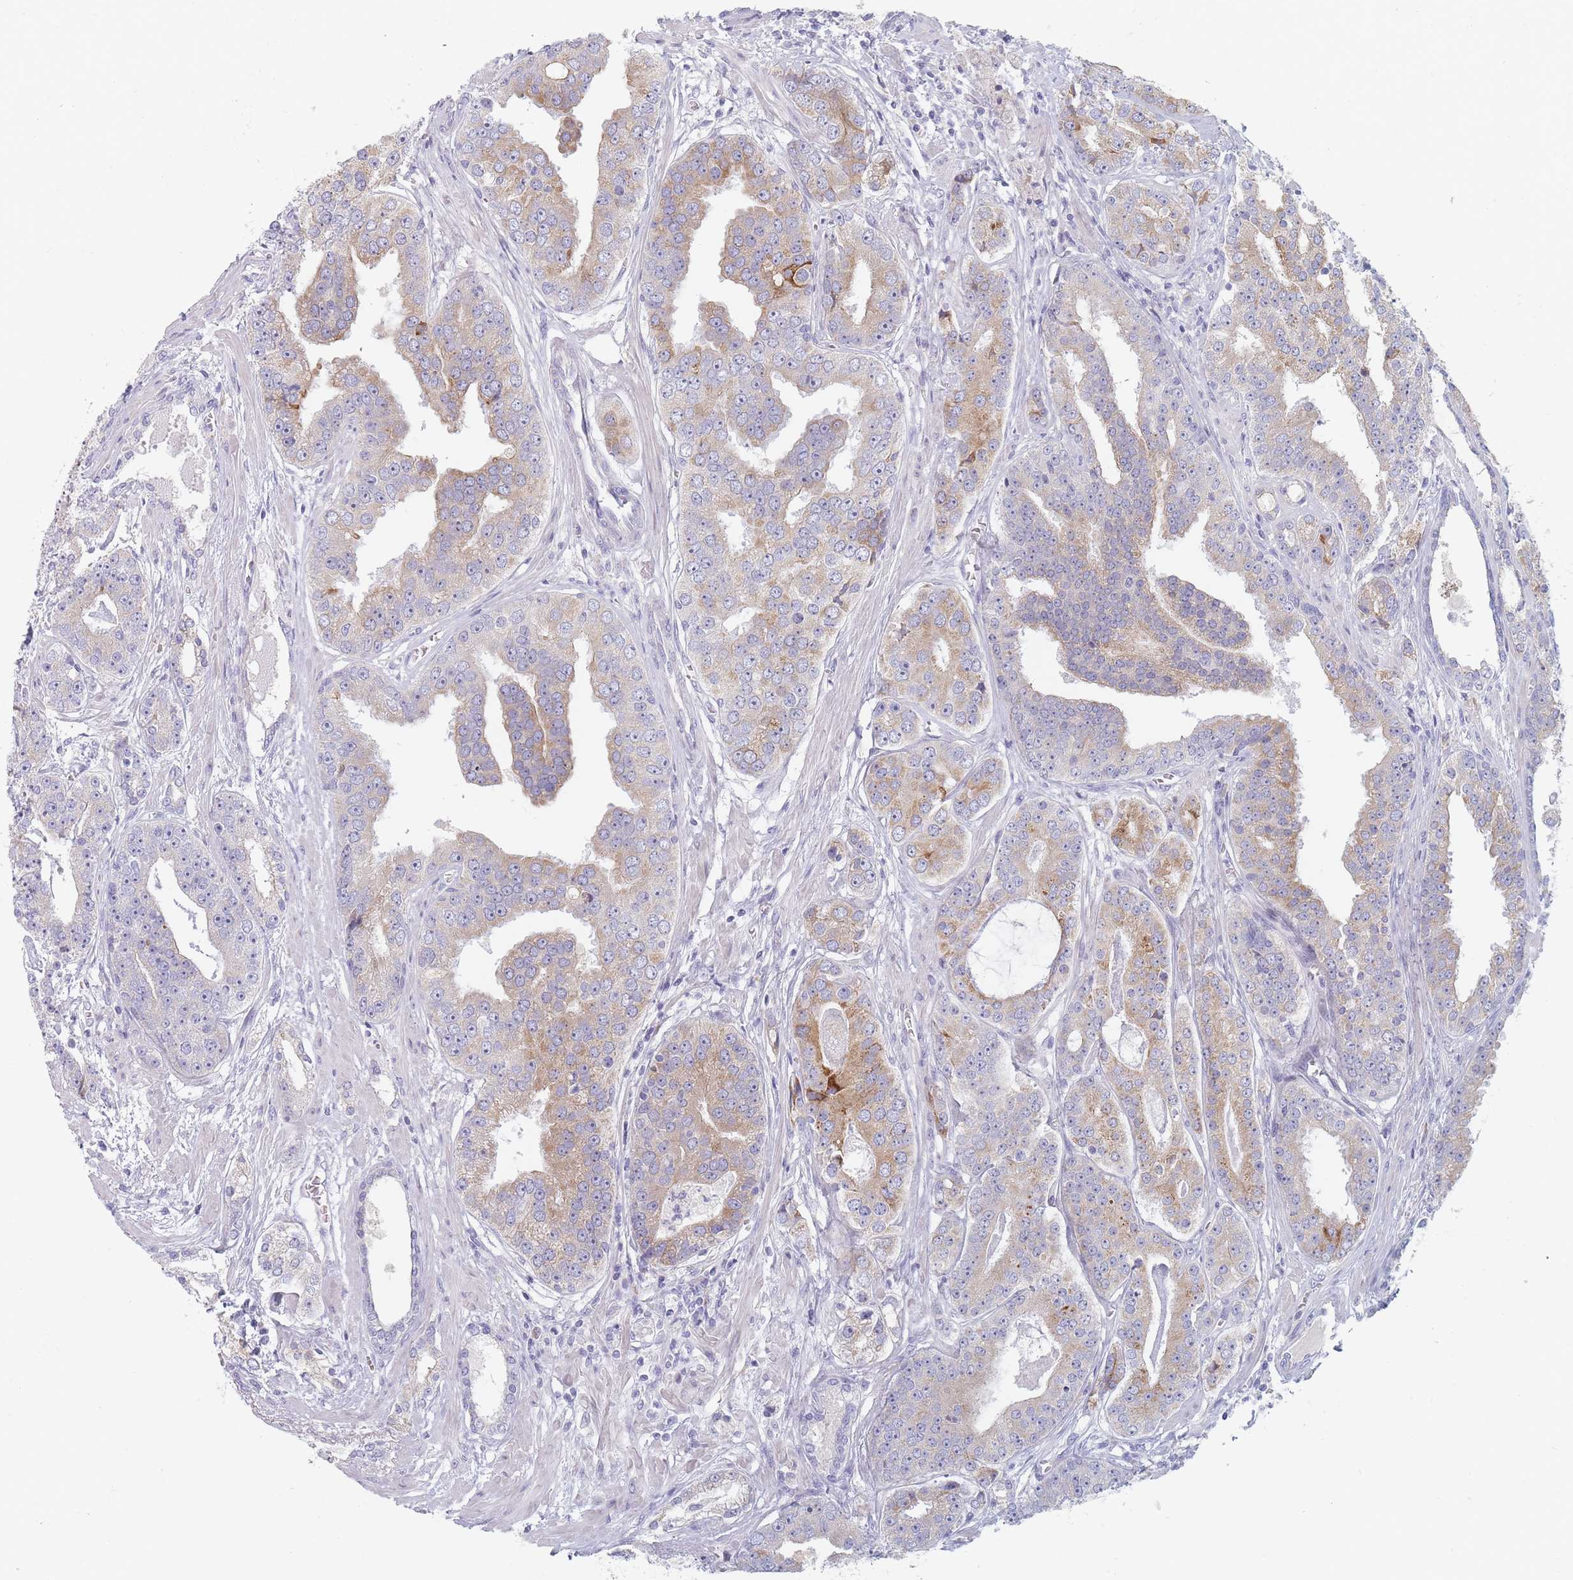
{"staining": {"intensity": "moderate", "quantity": "25%-75%", "location": "cytoplasmic/membranous"}, "tissue": "prostate cancer", "cell_type": "Tumor cells", "image_type": "cancer", "snomed": [{"axis": "morphology", "description": "Adenocarcinoma, High grade"}, {"axis": "topography", "description": "Prostate"}], "caption": "A medium amount of moderate cytoplasmic/membranous positivity is present in approximately 25%-75% of tumor cells in adenocarcinoma (high-grade) (prostate) tissue. (brown staining indicates protein expression, while blue staining denotes nuclei).", "gene": "SPATS1", "patient": {"sex": "male", "age": 71}}